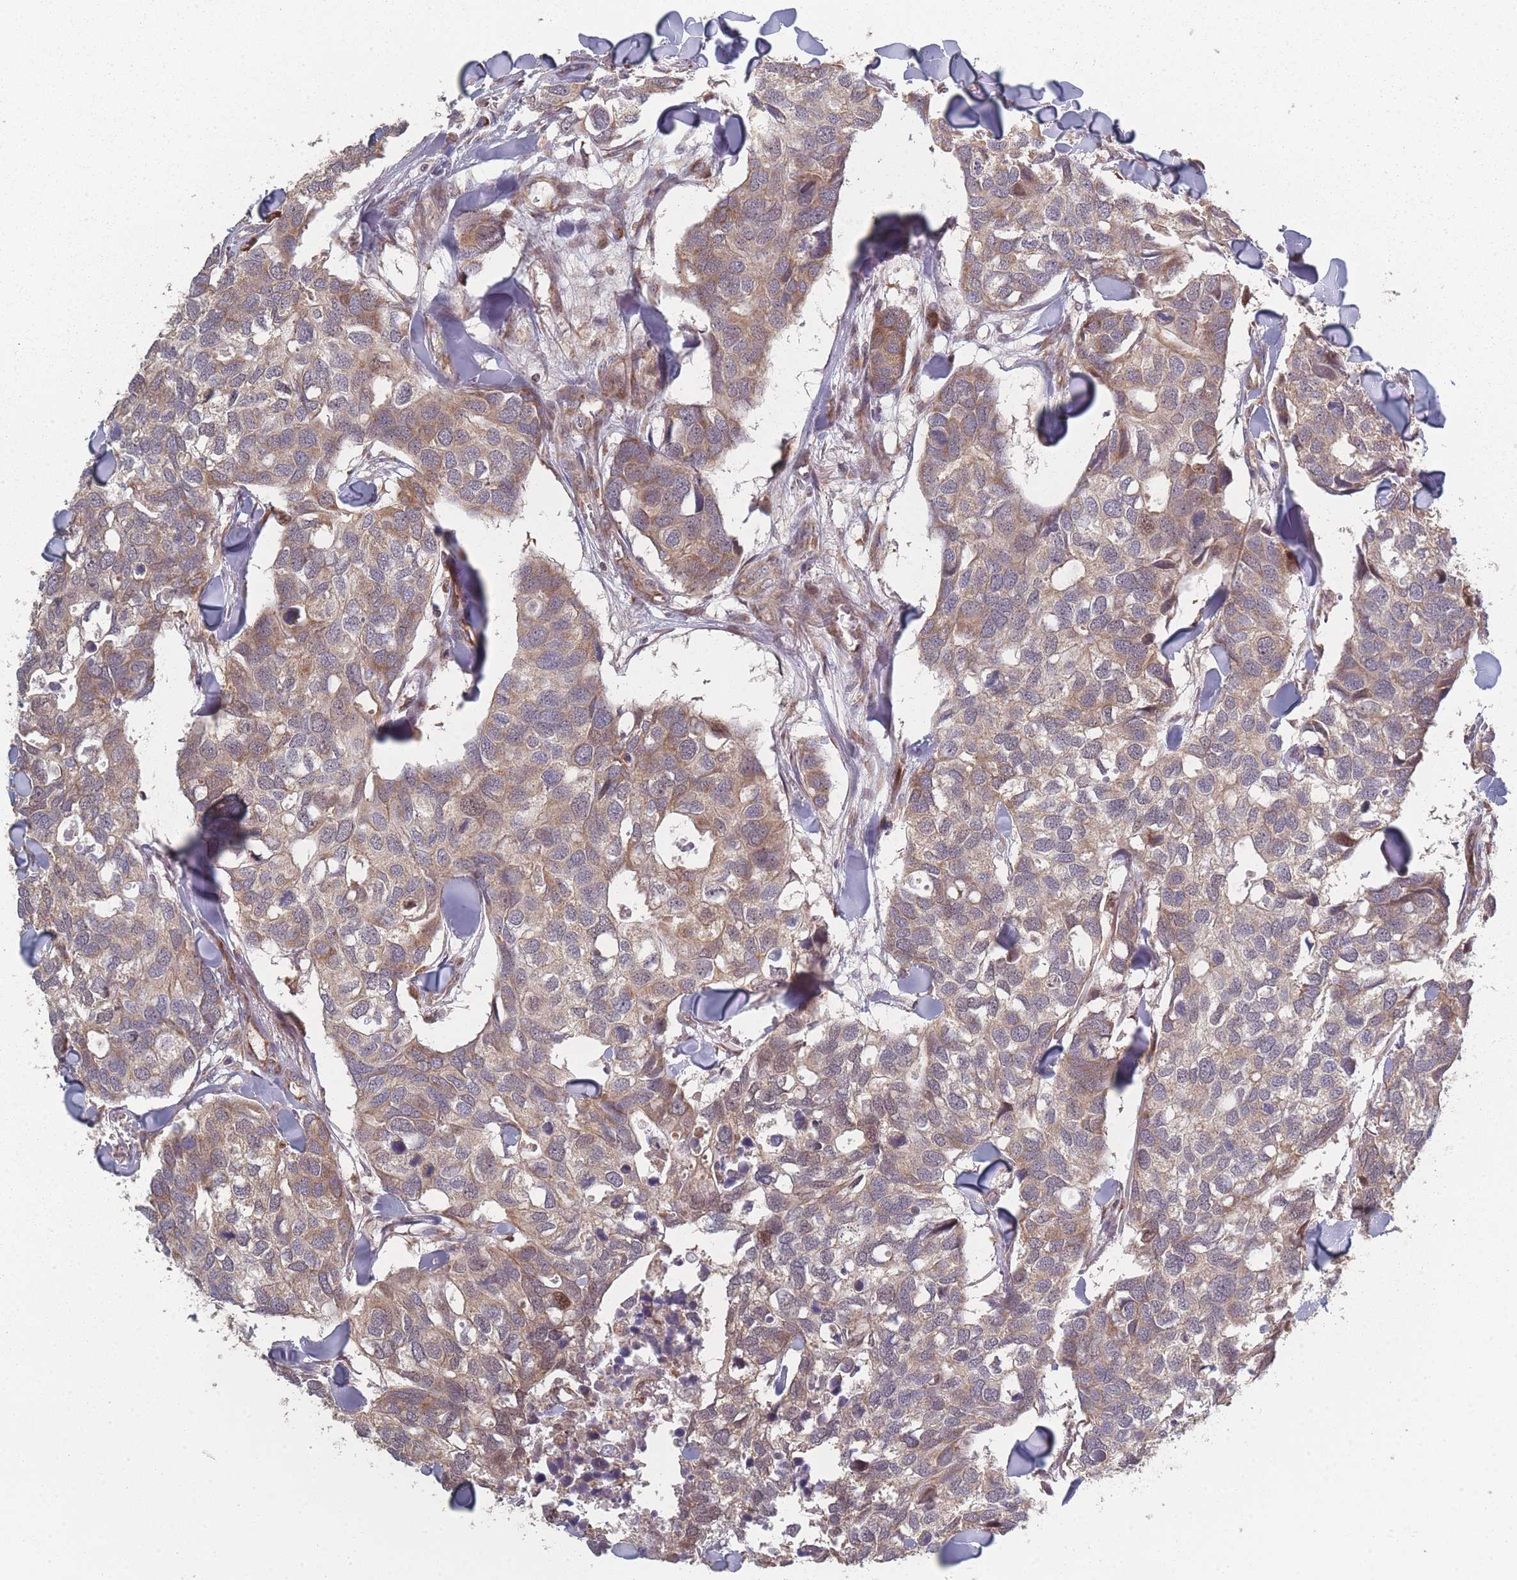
{"staining": {"intensity": "moderate", "quantity": ">75%", "location": "cytoplasmic/membranous"}, "tissue": "breast cancer", "cell_type": "Tumor cells", "image_type": "cancer", "snomed": [{"axis": "morphology", "description": "Duct carcinoma"}, {"axis": "topography", "description": "Breast"}], "caption": "Intraductal carcinoma (breast) stained with DAB immunohistochemistry exhibits medium levels of moderate cytoplasmic/membranous positivity in about >75% of tumor cells. The staining was performed using DAB (3,3'-diaminobenzidine), with brown indicating positive protein expression. Nuclei are stained blue with hematoxylin.", "gene": "PSMB3", "patient": {"sex": "female", "age": 83}}